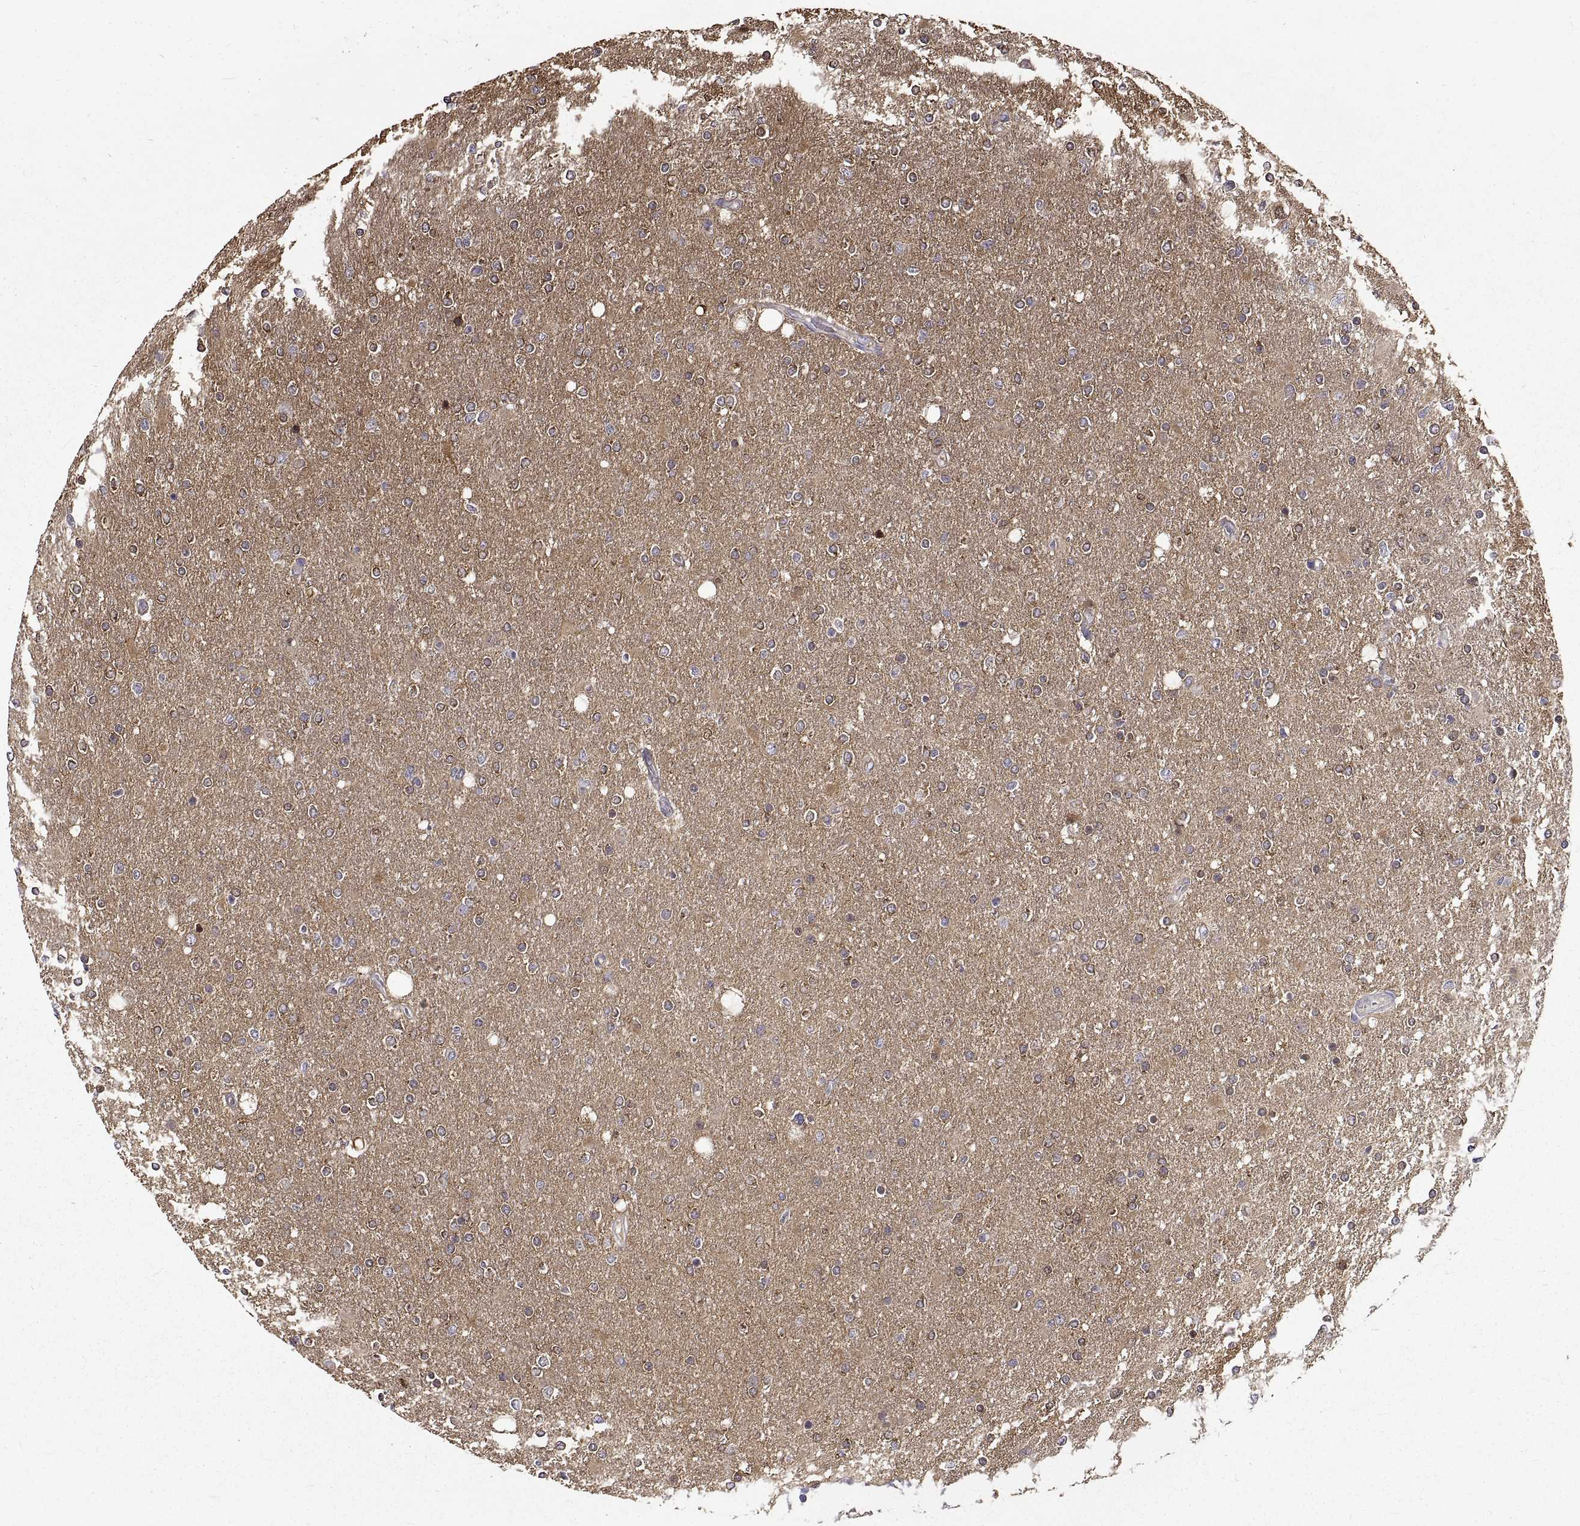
{"staining": {"intensity": "moderate", "quantity": "<25%", "location": "cytoplasmic/membranous"}, "tissue": "glioma", "cell_type": "Tumor cells", "image_type": "cancer", "snomed": [{"axis": "morphology", "description": "Glioma, malignant, High grade"}, {"axis": "topography", "description": "Cerebral cortex"}], "caption": "A brown stain shows moderate cytoplasmic/membranous expression of a protein in human glioma tumor cells. (Brightfield microscopy of DAB IHC at high magnification).", "gene": "PEA15", "patient": {"sex": "male", "age": 70}}